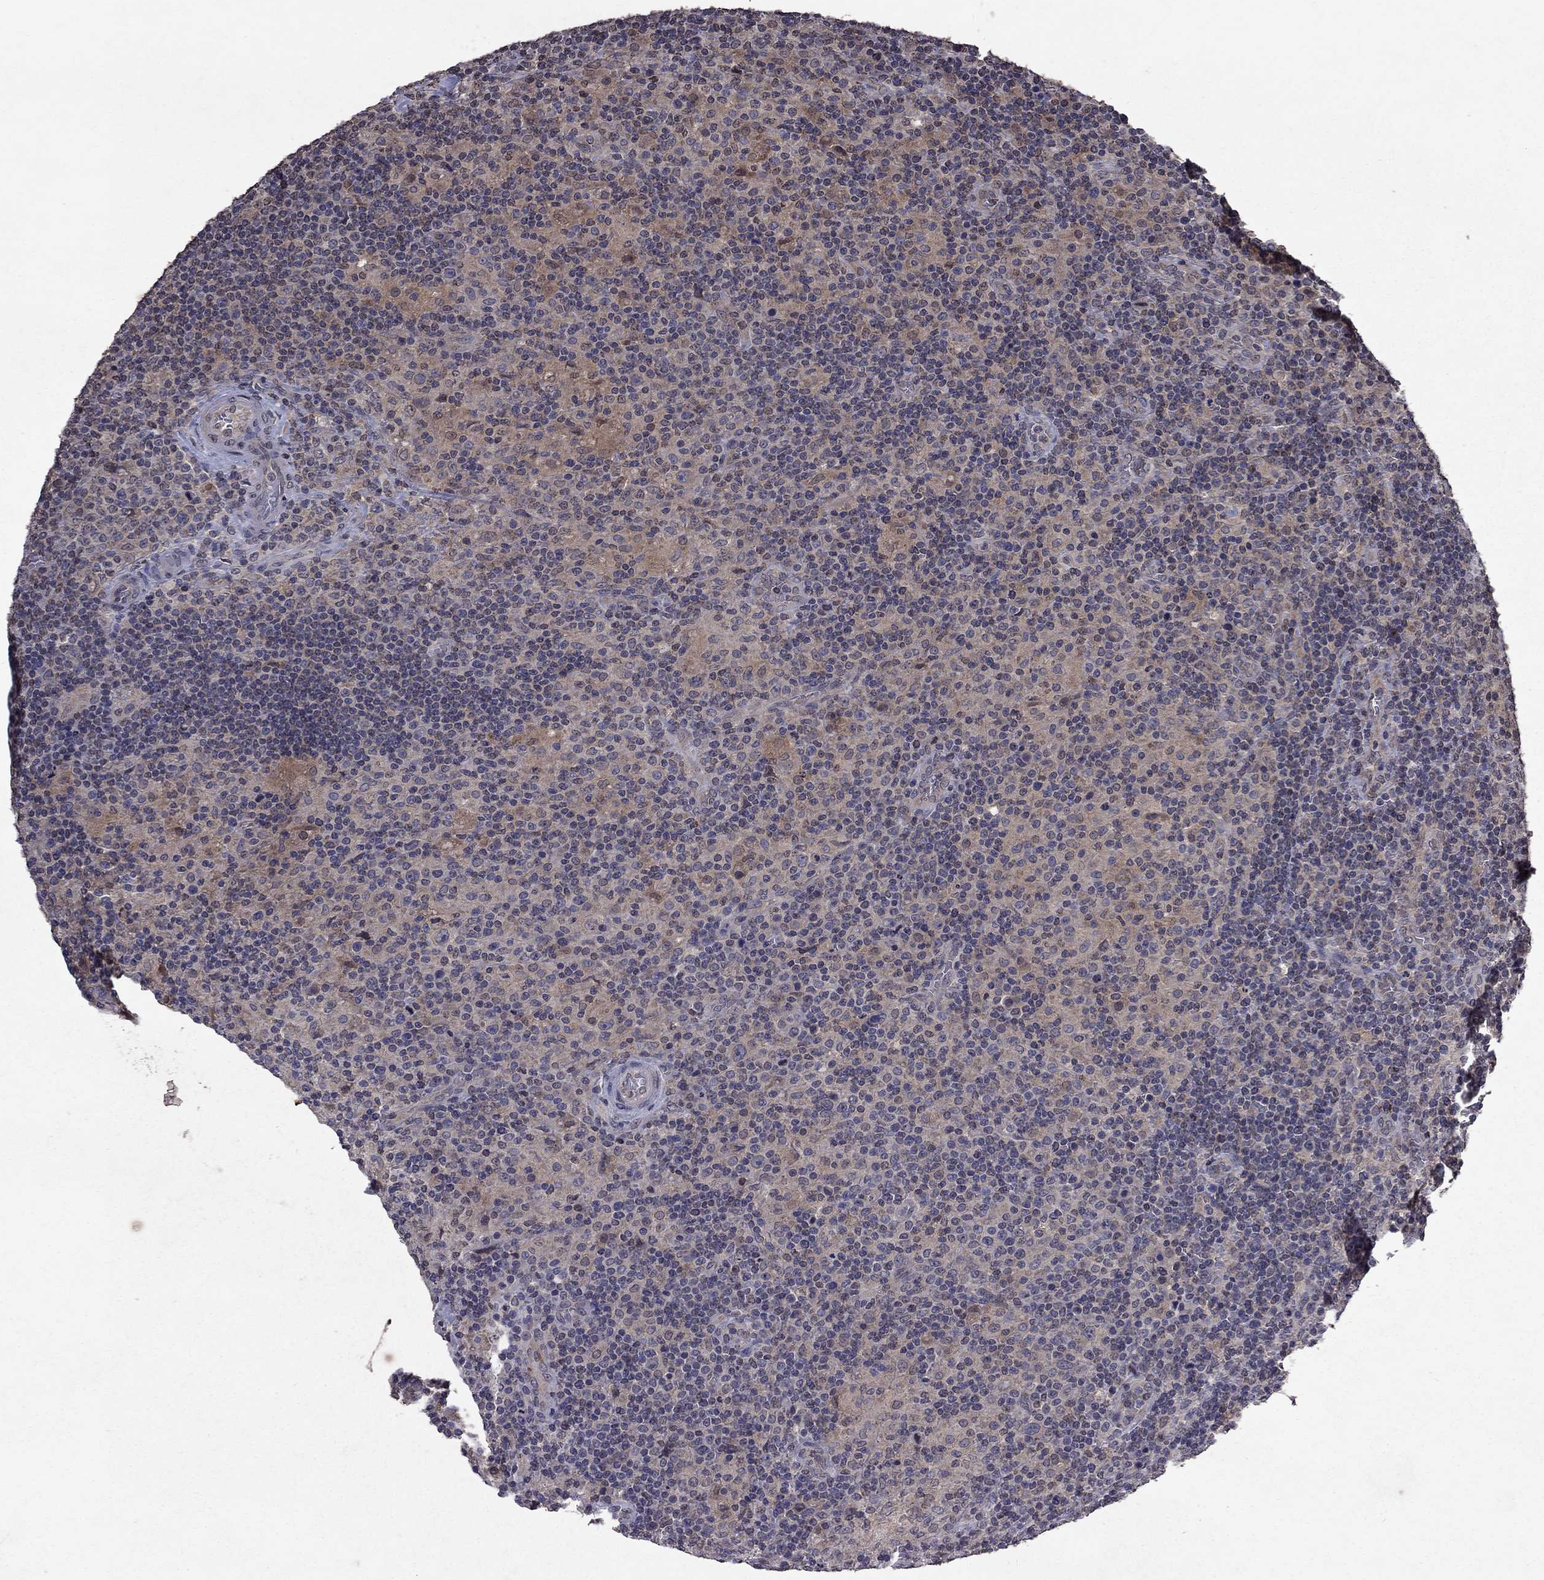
{"staining": {"intensity": "weak", "quantity": ">75%", "location": "cytoplasmic/membranous"}, "tissue": "lymphoma", "cell_type": "Tumor cells", "image_type": "cancer", "snomed": [{"axis": "morphology", "description": "Hodgkin's disease, NOS"}, {"axis": "topography", "description": "Lymph node"}], "caption": "IHC image of Hodgkin's disease stained for a protein (brown), which exhibits low levels of weak cytoplasmic/membranous positivity in about >75% of tumor cells.", "gene": "TTC38", "patient": {"sex": "male", "age": 70}}